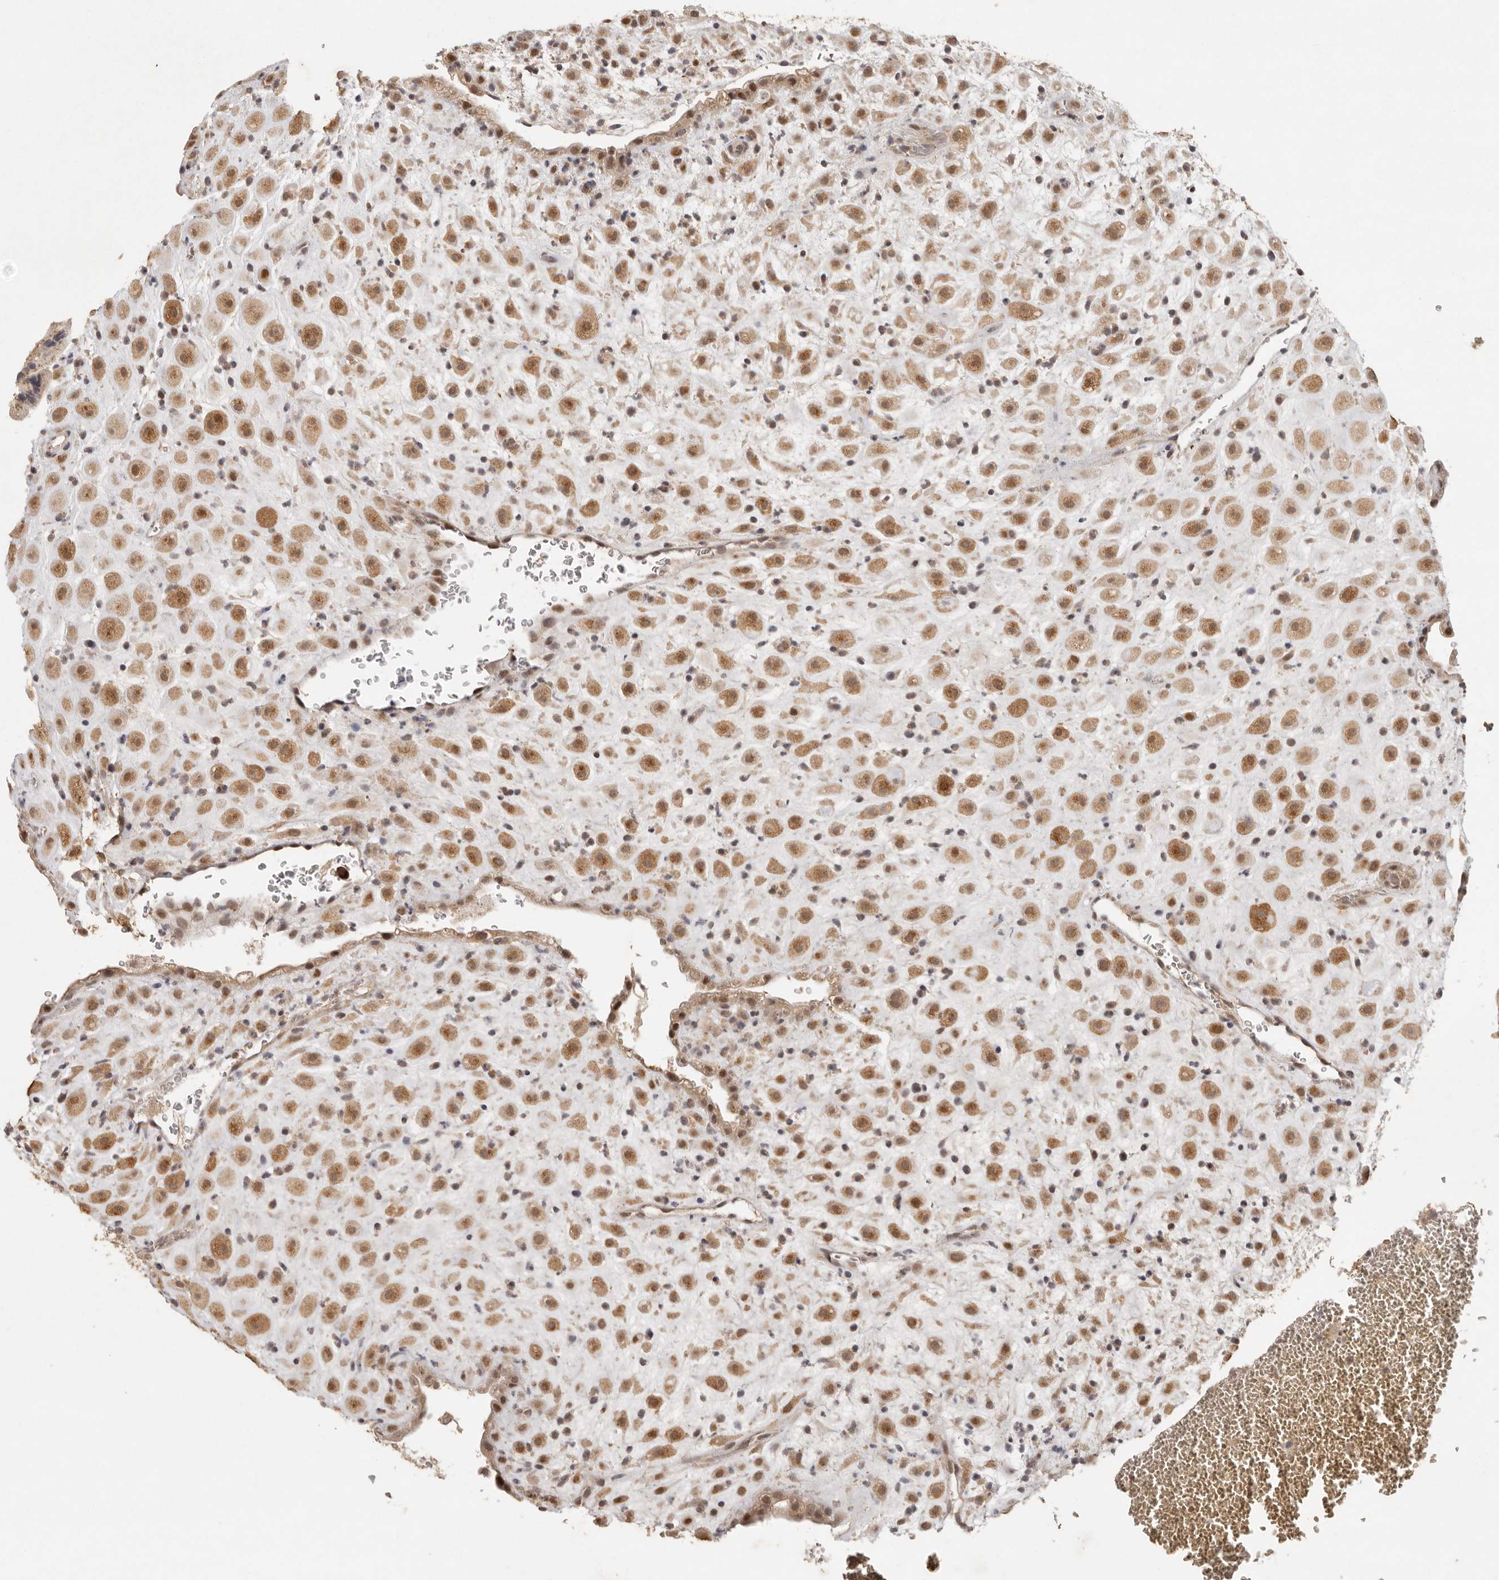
{"staining": {"intensity": "moderate", "quantity": ">75%", "location": "cytoplasmic/membranous"}, "tissue": "placenta", "cell_type": "Decidual cells", "image_type": "normal", "snomed": [{"axis": "morphology", "description": "Normal tissue, NOS"}, {"axis": "topography", "description": "Placenta"}], "caption": "Protein expression analysis of benign placenta exhibits moderate cytoplasmic/membranous expression in approximately >75% of decidual cells. (brown staining indicates protein expression, while blue staining denotes nuclei).", "gene": "LRRC75A", "patient": {"sex": "female", "age": 35}}